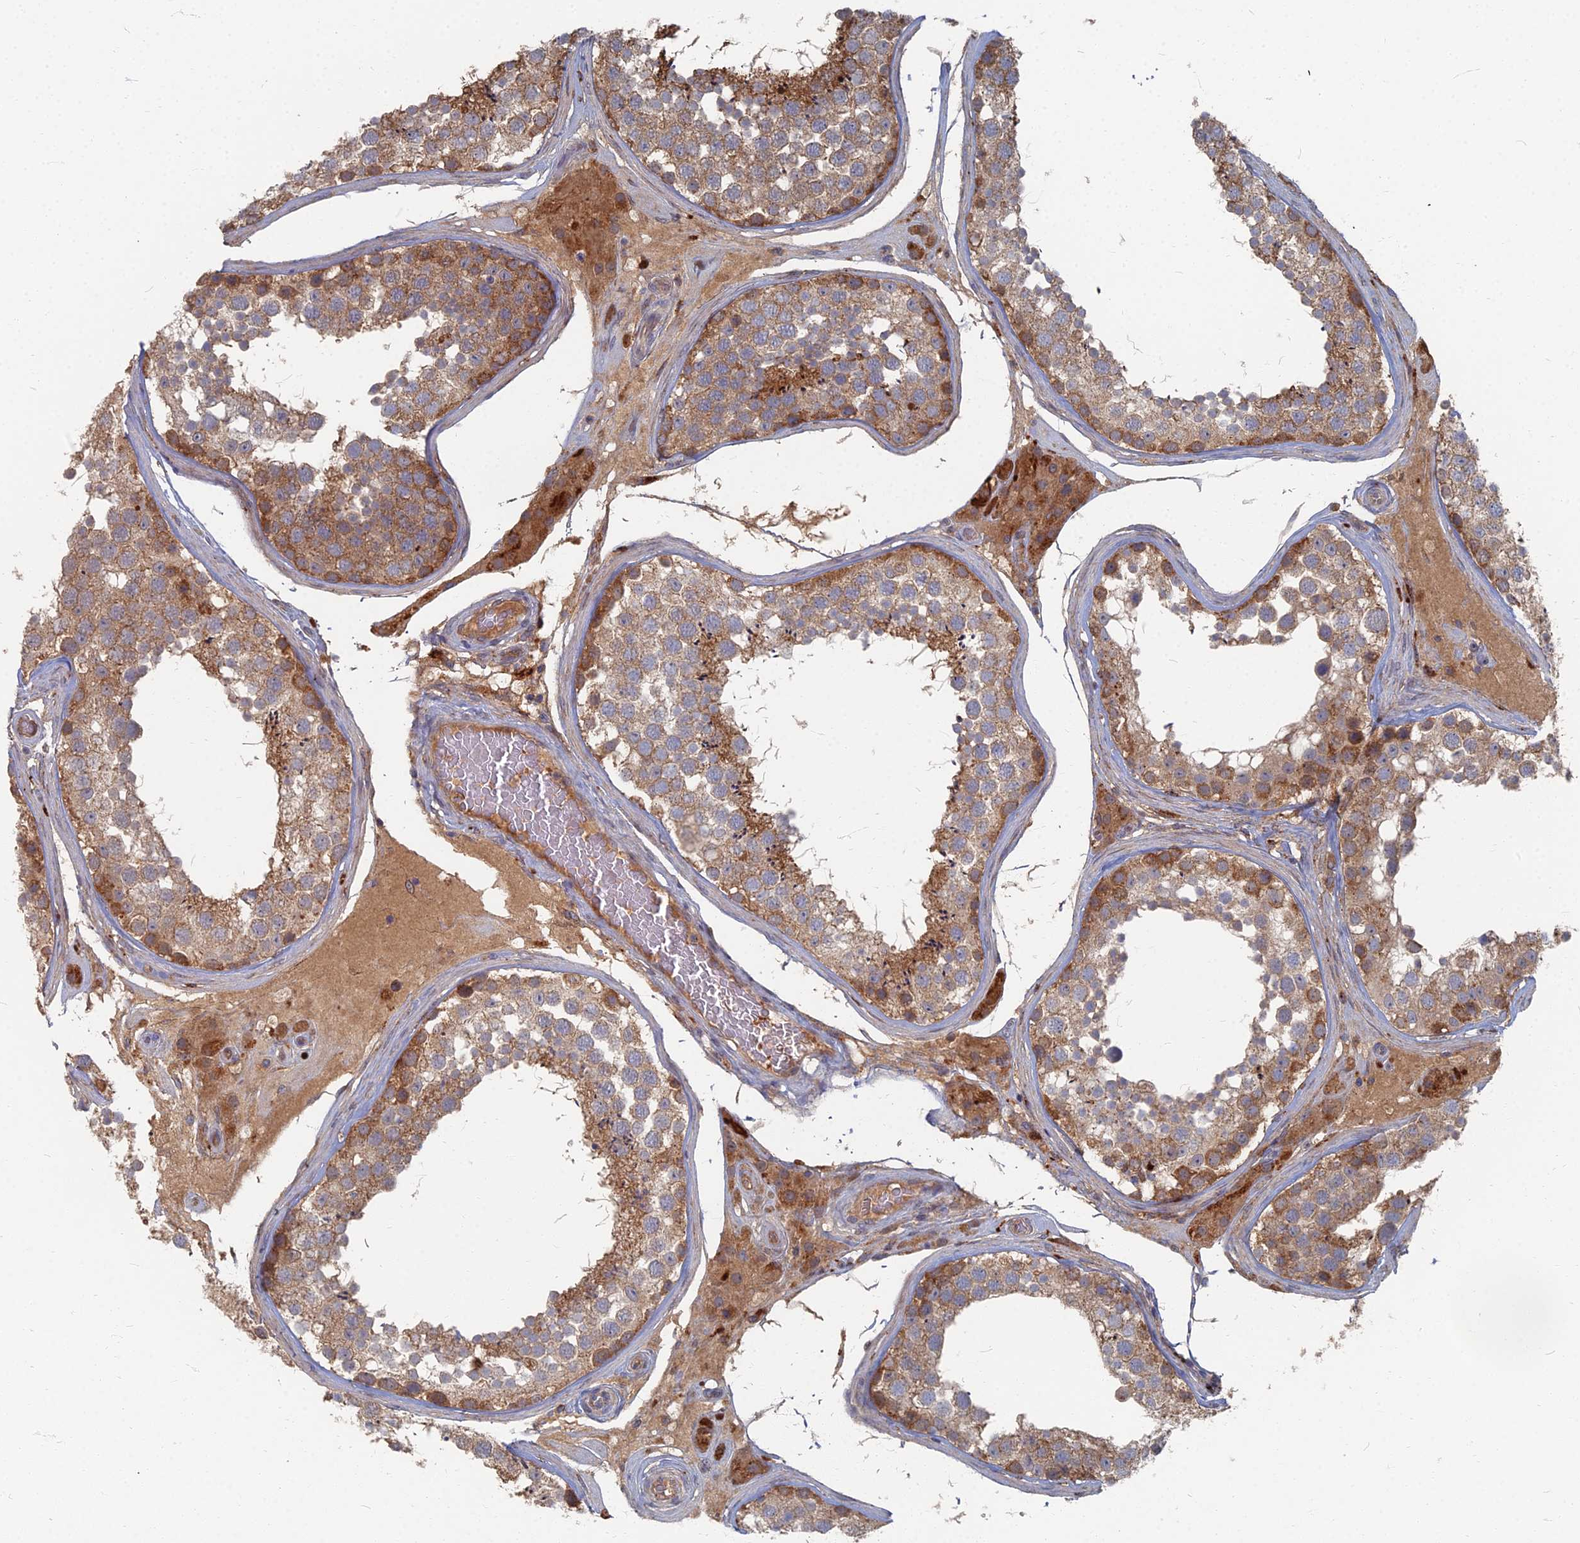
{"staining": {"intensity": "moderate", "quantity": ">75%", "location": "cytoplasmic/membranous"}, "tissue": "testis", "cell_type": "Cells in seminiferous ducts", "image_type": "normal", "snomed": [{"axis": "morphology", "description": "Normal tissue, NOS"}, {"axis": "topography", "description": "Testis"}], "caption": "High-magnification brightfield microscopy of unremarkable testis stained with DAB (3,3'-diaminobenzidine) (brown) and counterstained with hematoxylin (blue). cells in seminiferous ducts exhibit moderate cytoplasmic/membranous expression is identified in approximately>75% of cells.", "gene": "PPCDC", "patient": {"sex": "male", "age": 46}}